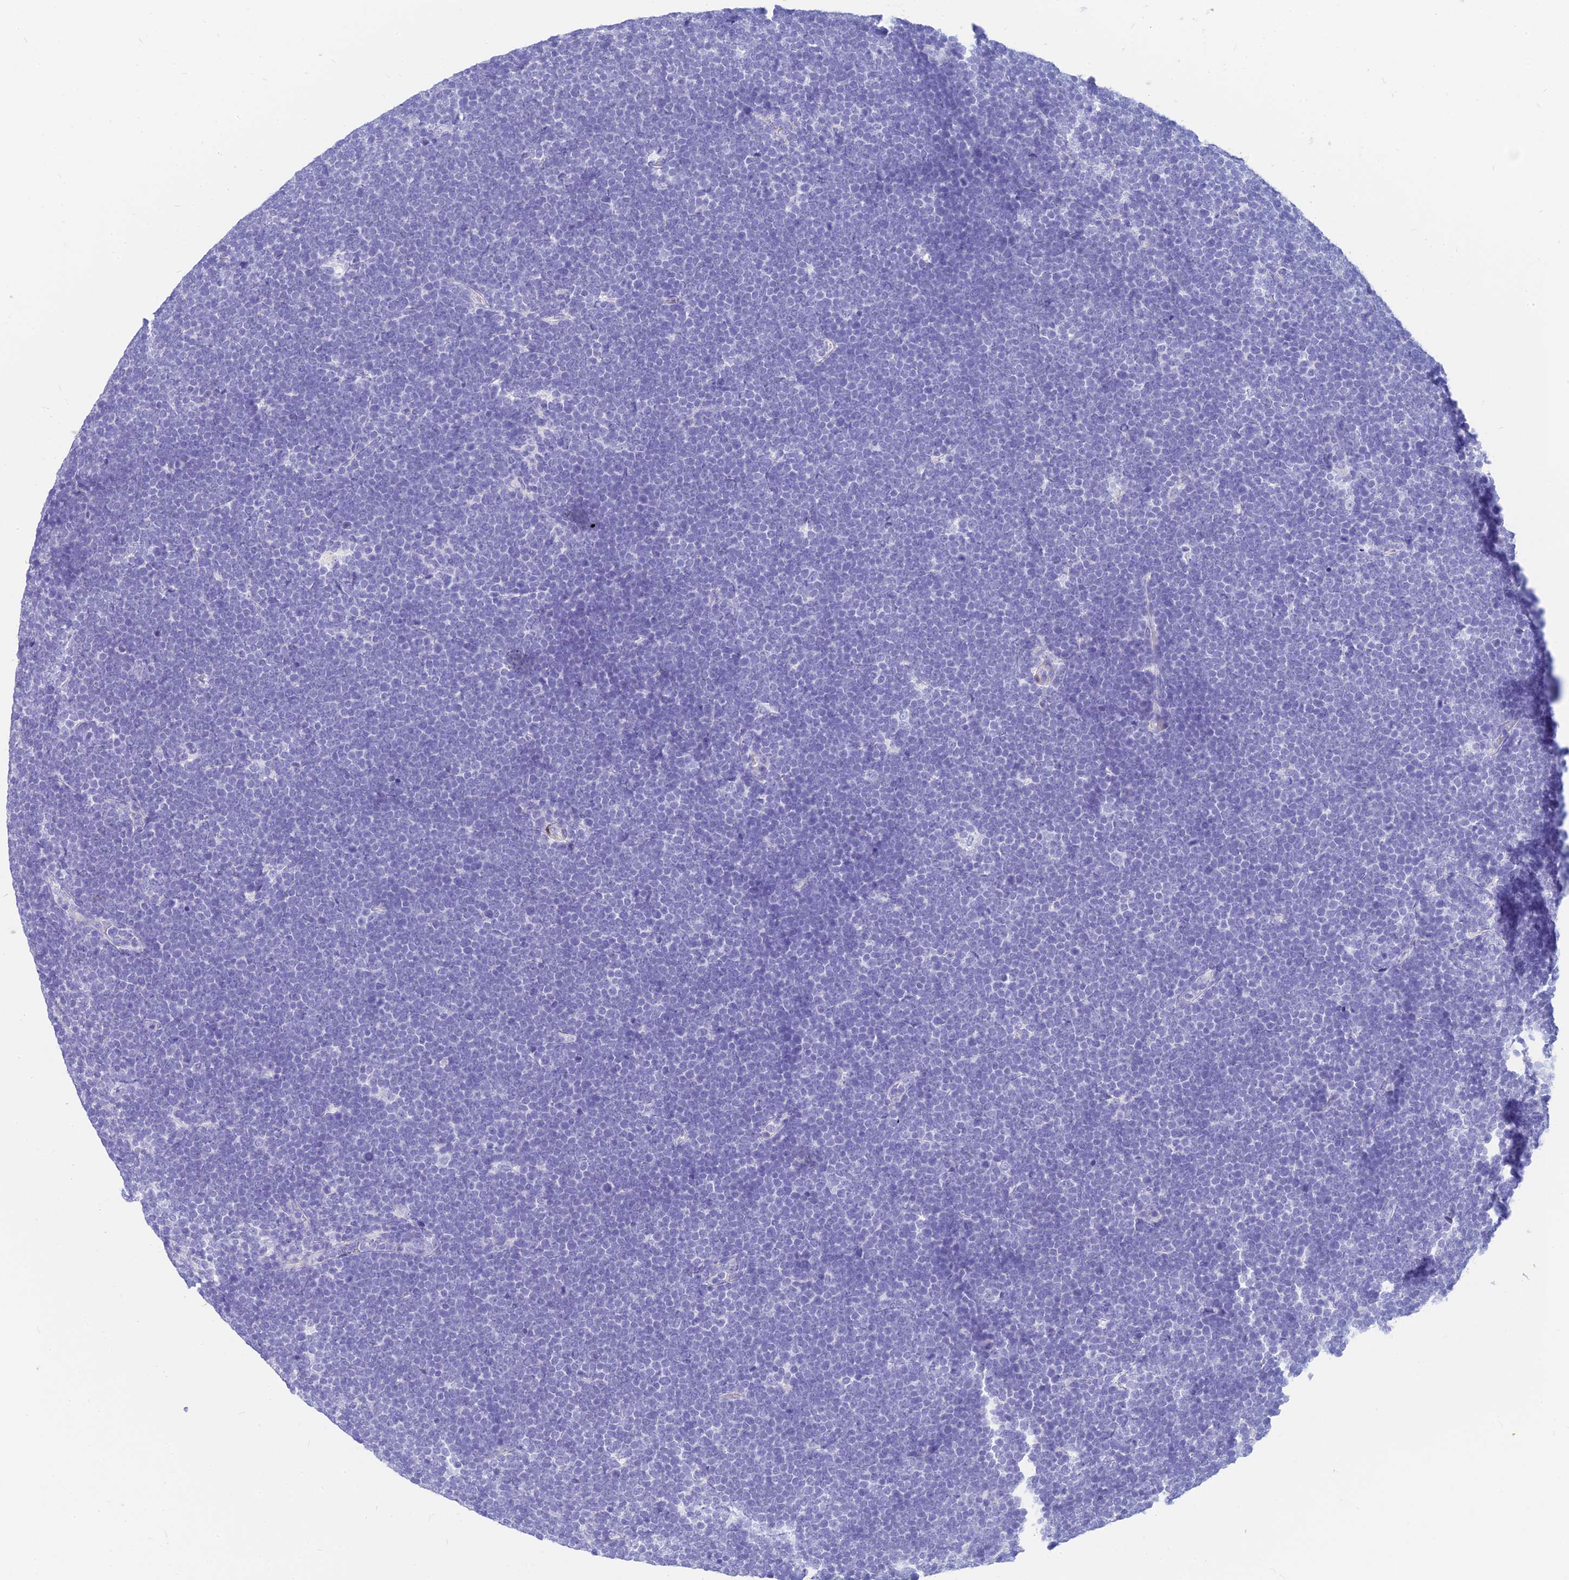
{"staining": {"intensity": "negative", "quantity": "none", "location": "none"}, "tissue": "lymphoma", "cell_type": "Tumor cells", "image_type": "cancer", "snomed": [{"axis": "morphology", "description": "Malignant lymphoma, non-Hodgkin's type, High grade"}, {"axis": "topography", "description": "Lymph node"}], "caption": "Immunohistochemical staining of malignant lymphoma, non-Hodgkin's type (high-grade) shows no significant positivity in tumor cells.", "gene": "SLC36A2", "patient": {"sex": "male", "age": 13}}